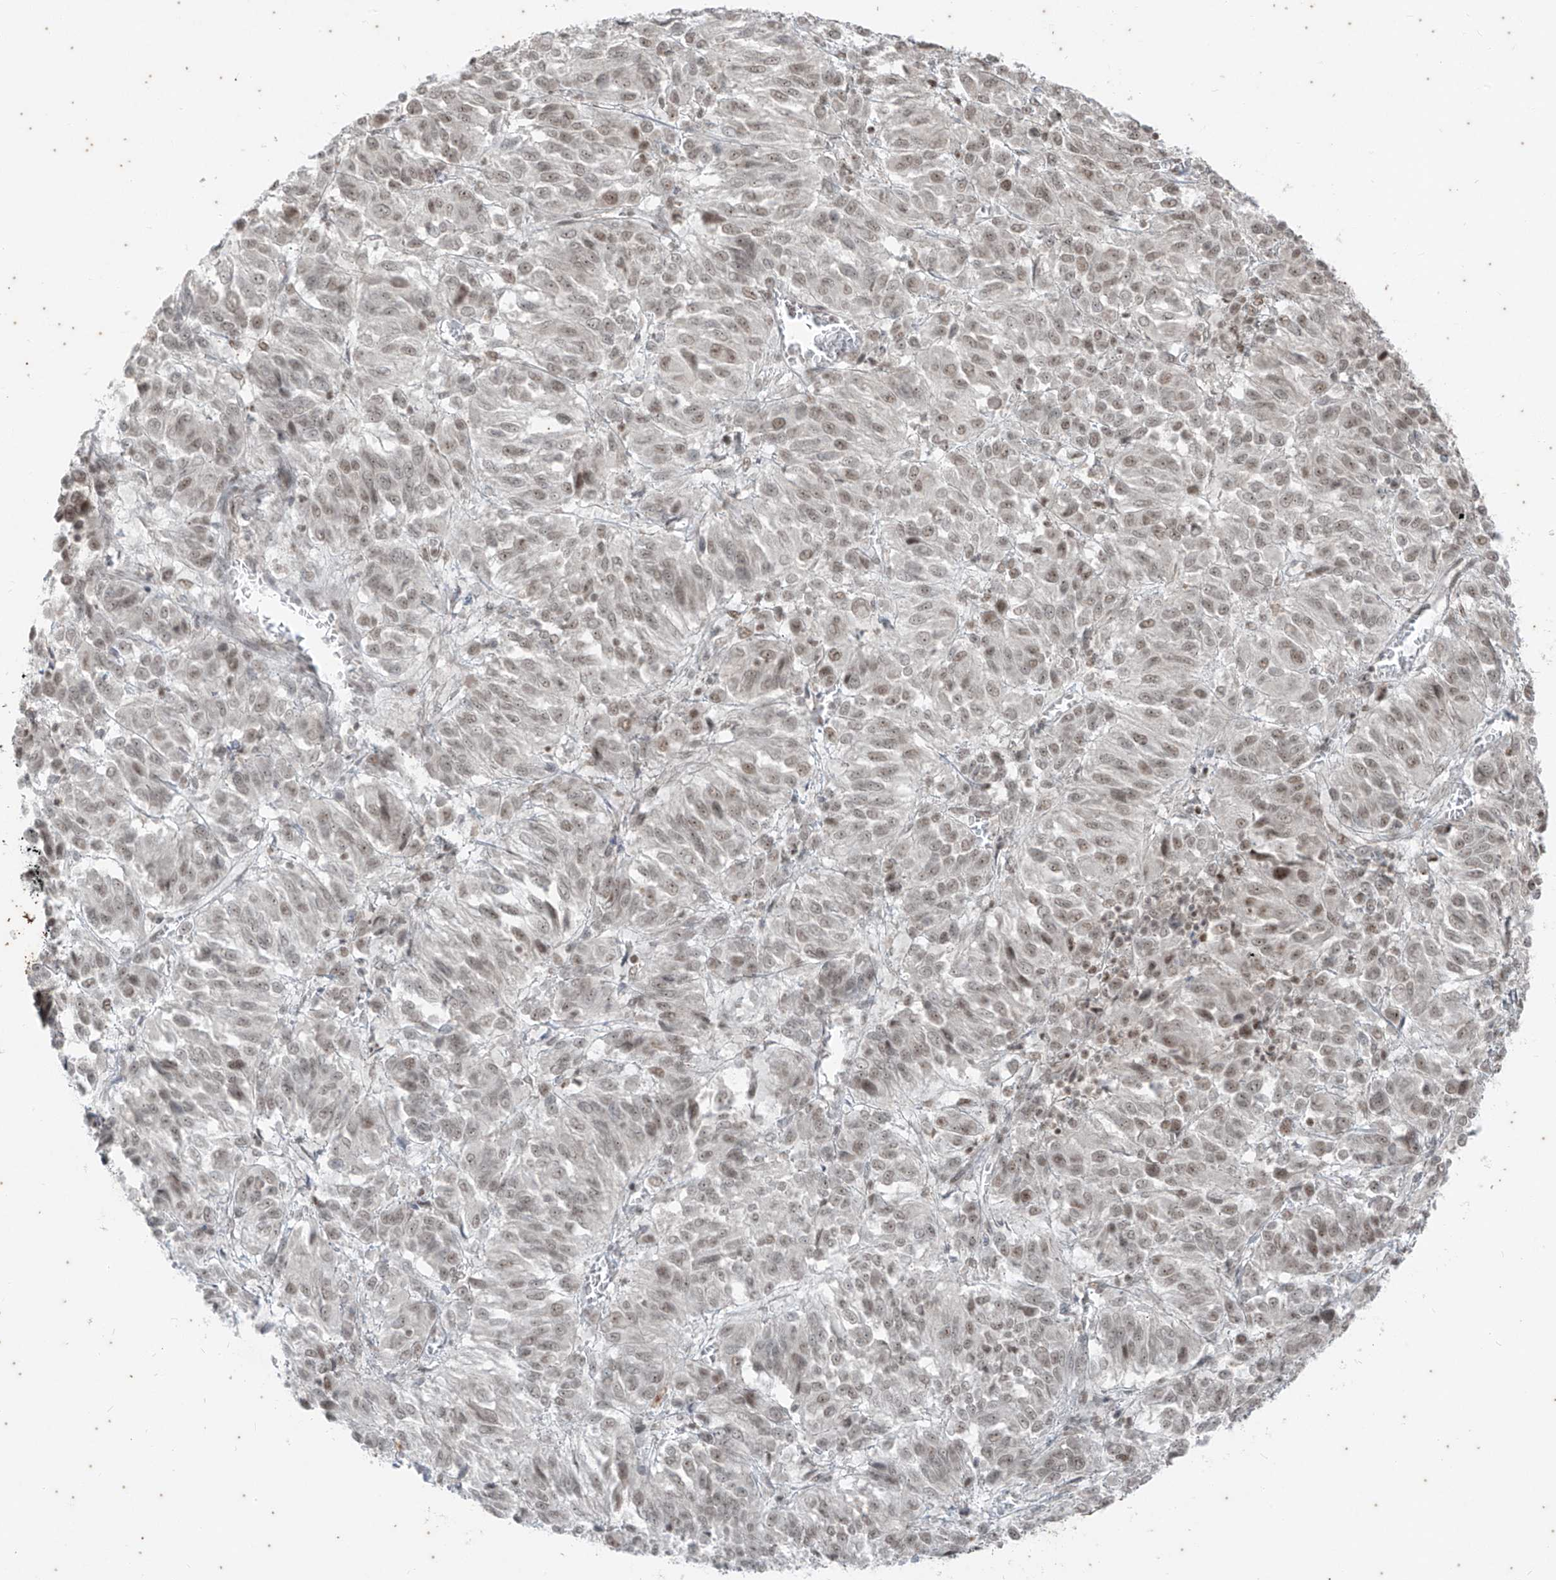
{"staining": {"intensity": "weak", "quantity": ">75%", "location": "nuclear"}, "tissue": "melanoma", "cell_type": "Tumor cells", "image_type": "cancer", "snomed": [{"axis": "morphology", "description": "Malignant melanoma, Metastatic site"}, {"axis": "topography", "description": "Lung"}], "caption": "Immunohistochemical staining of human malignant melanoma (metastatic site) displays low levels of weak nuclear protein expression in approximately >75% of tumor cells.", "gene": "ZNF354B", "patient": {"sex": "male", "age": 64}}